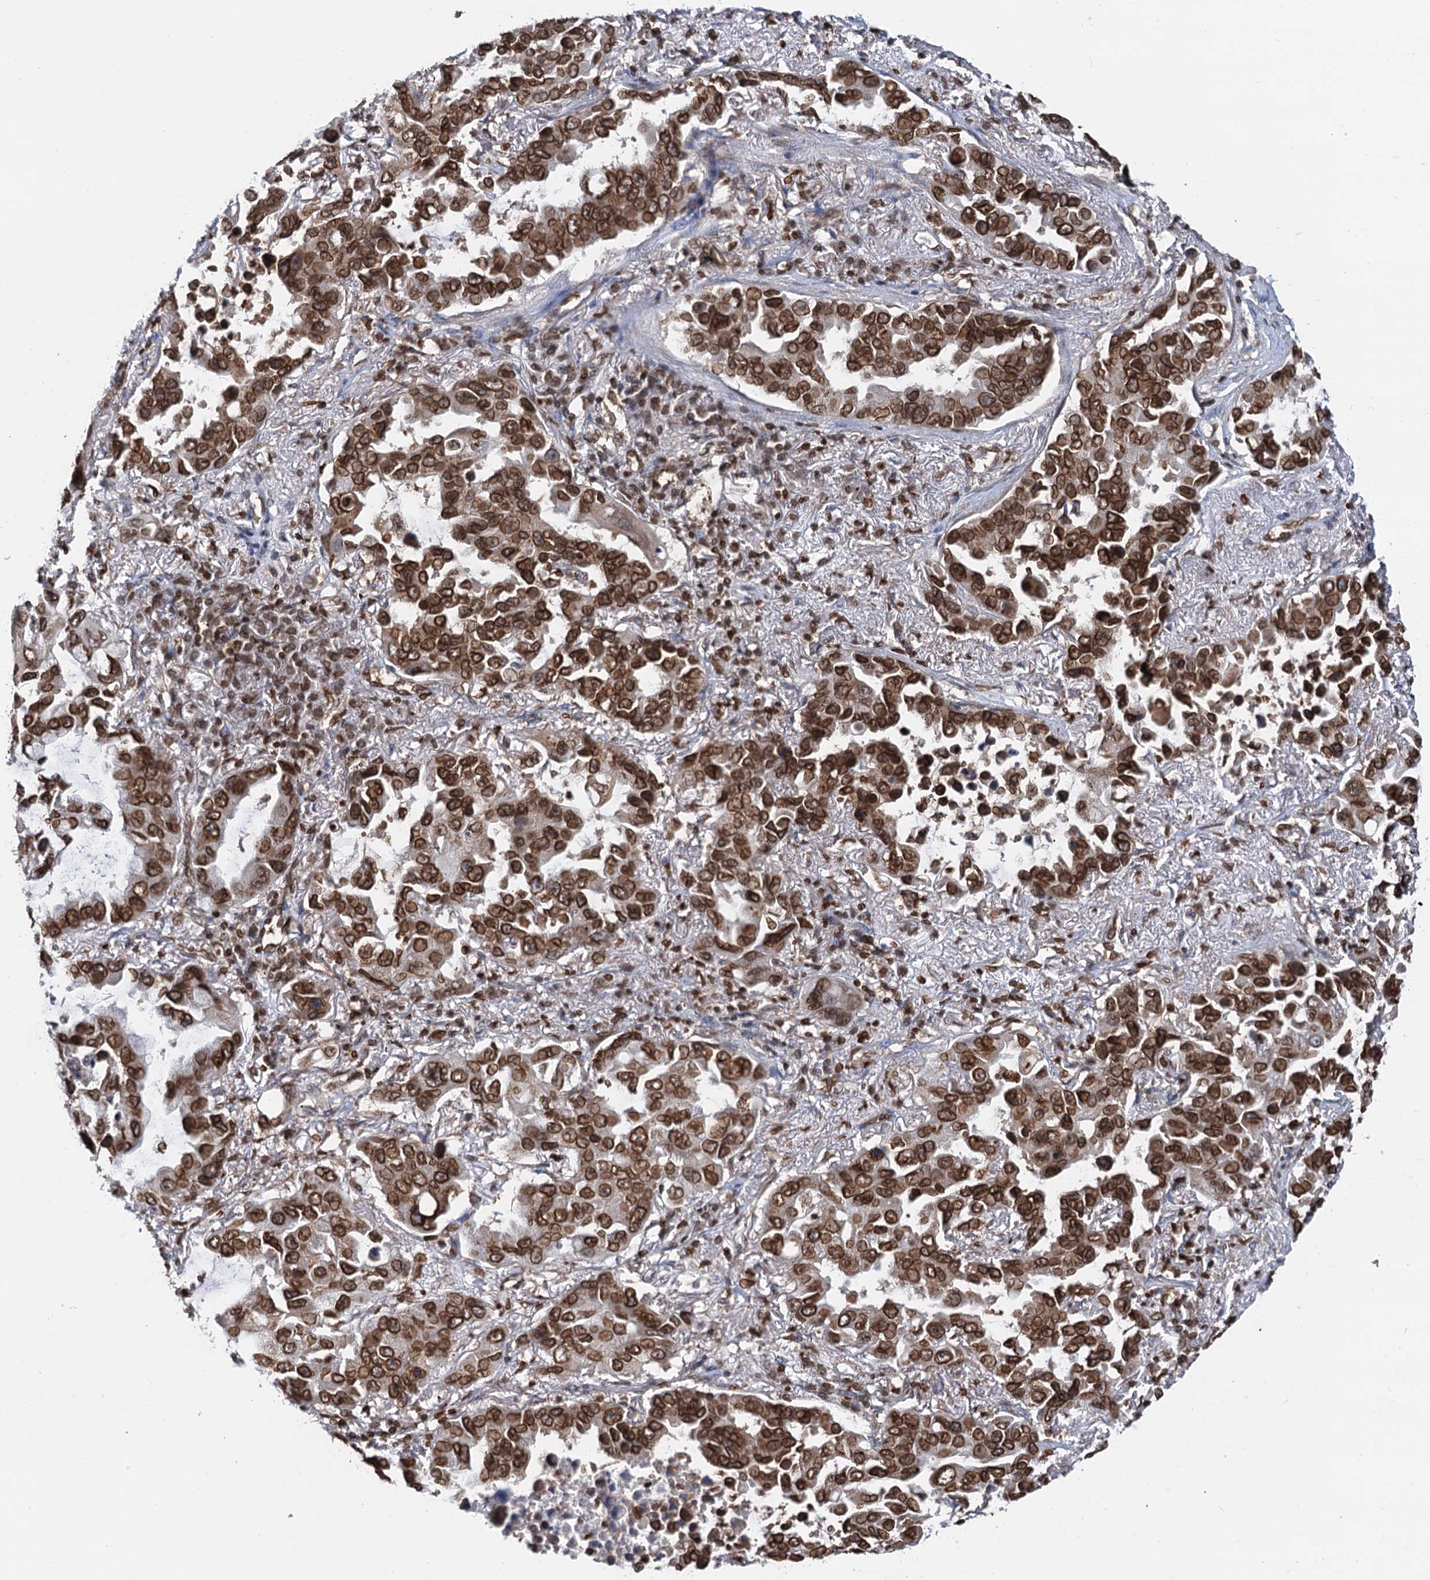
{"staining": {"intensity": "strong", "quantity": ">75%", "location": "cytoplasmic/membranous,nuclear"}, "tissue": "lung cancer", "cell_type": "Tumor cells", "image_type": "cancer", "snomed": [{"axis": "morphology", "description": "Adenocarcinoma, NOS"}, {"axis": "topography", "description": "Lung"}], "caption": "The micrograph demonstrates immunohistochemical staining of lung cancer (adenocarcinoma). There is strong cytoplasmic/membranous and nuclear positivity is identified in about >75% of tumor cells.", "gene": "ZC3H13", "patient": {"sex": "male", "age": 64}}